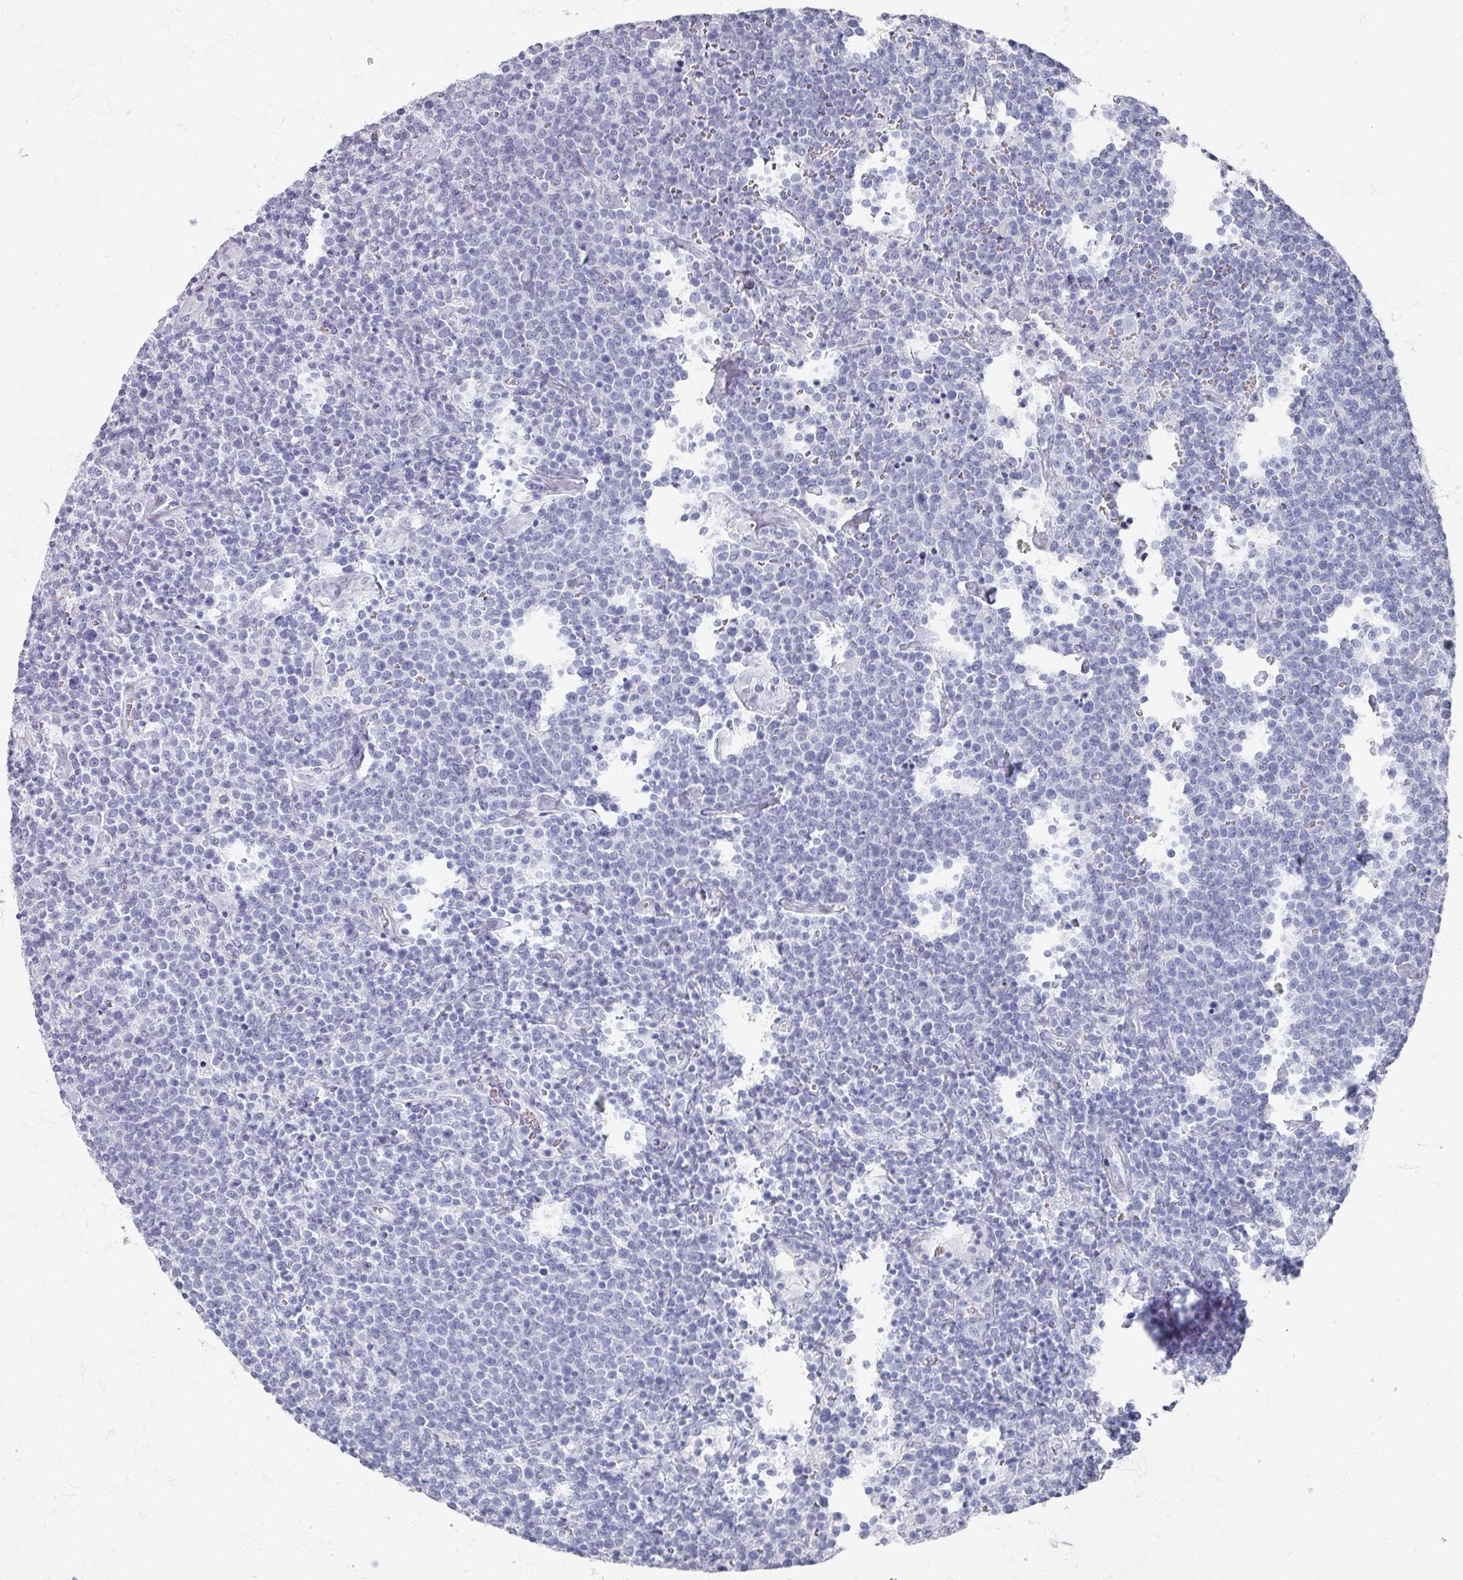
{"staining": {"intensity": "negative", "quantity": "none", "location": "none"}, "tissue": "lymphoma", "cell_type": "Tumor cells", "image_type": "cancer", "snomed": [{"axis": "morphology", "description": "Malignant lymphoma, non-Hodgkin's type, High grade"}, {"axis": "topography", "description": "Lymph node"}], "caption": "IHC image of neoplastic tissue: lymphoma stained with DAB (3,3'-diaminobenzidine) displays no significant protein expression in tumor cells.", "gene": "OMG", "patient": {"sex": "male", "age": 61}}